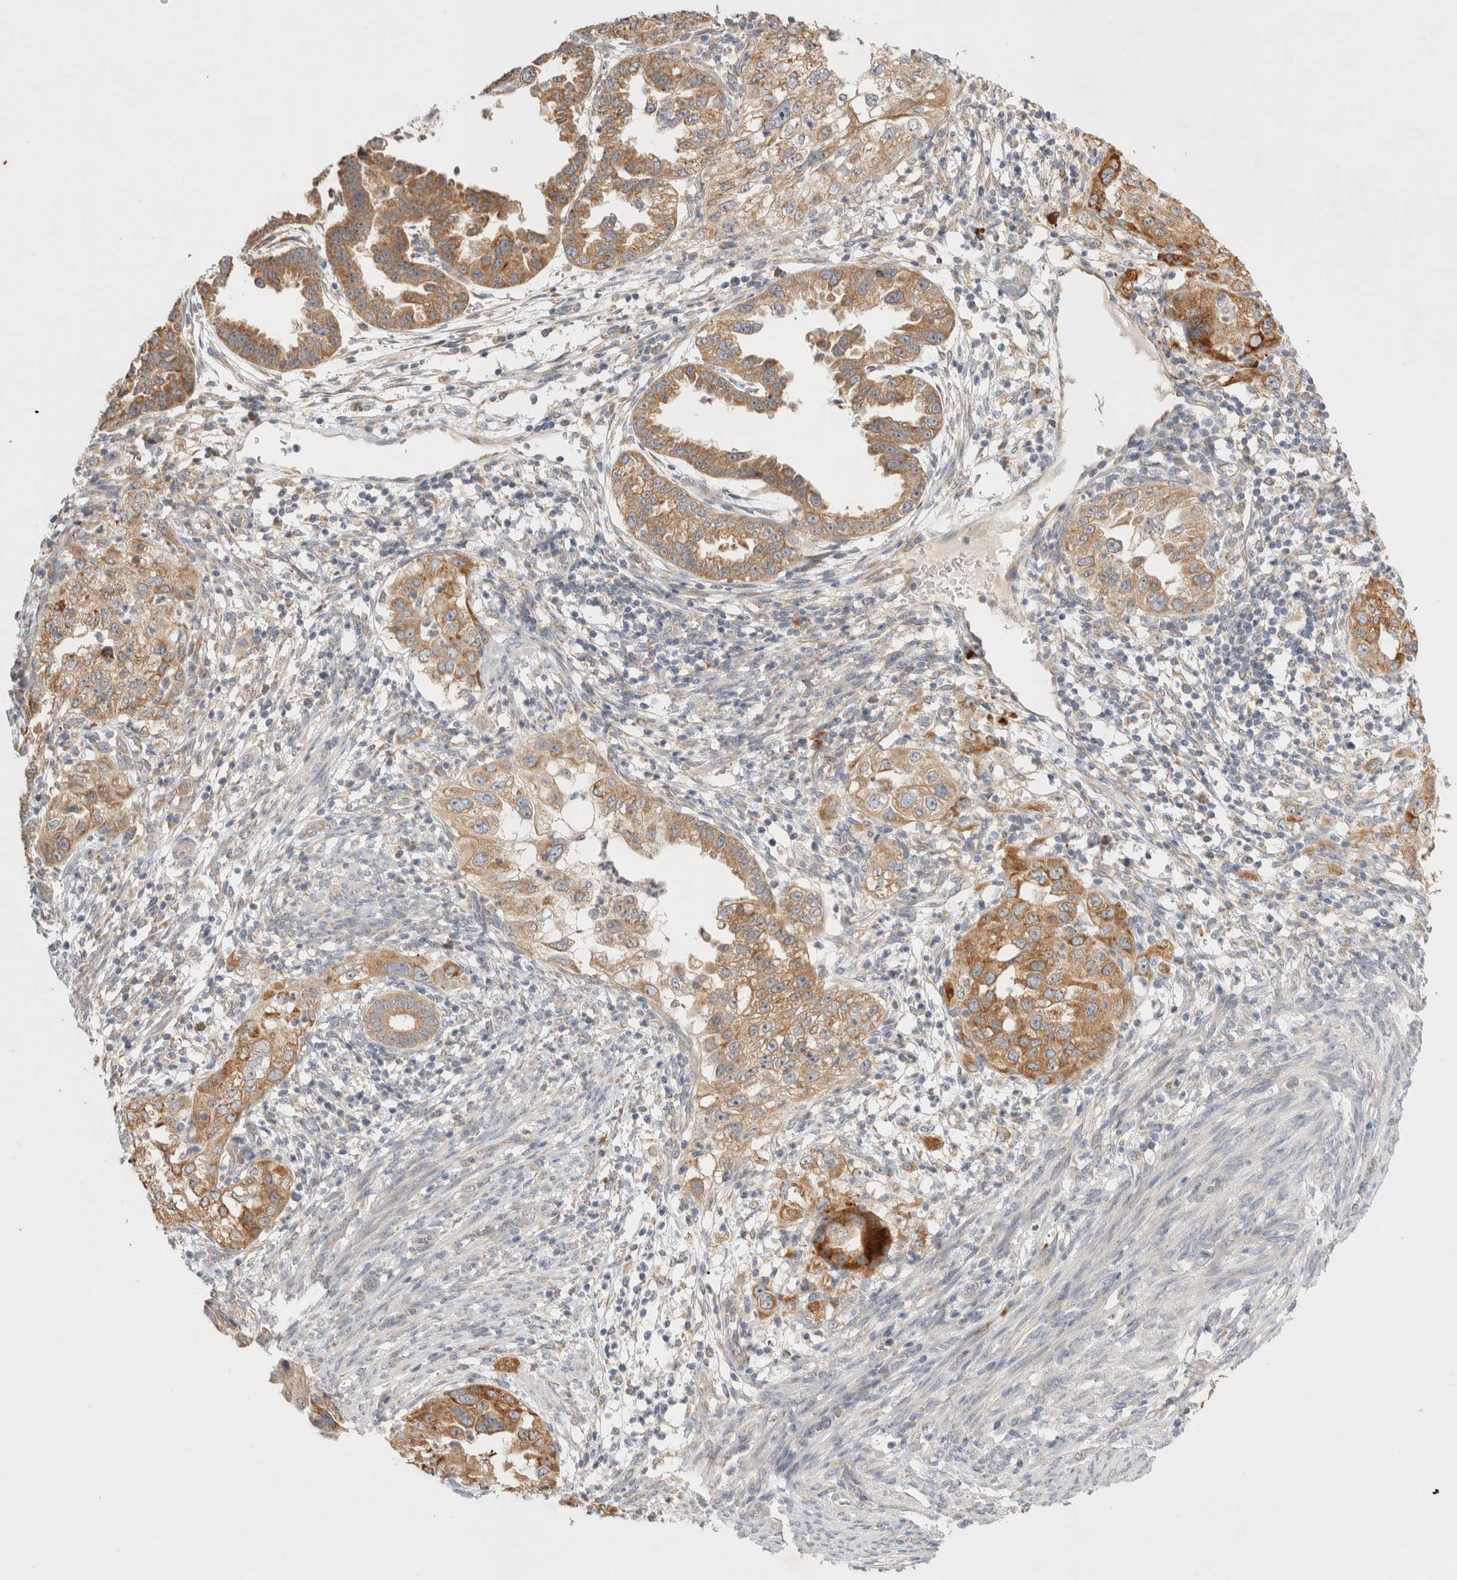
{"staining": {"intensity": "moderate", "quantity": ">75%", "location": "cytoplasmic/membranous"}, "tissue": "endometrial cancer", "cell_type": "Tumor cells", "image_type": "cancer", "snomed": [{"axis": "morphology", "description": "Adenocarcinoma, NOS"}, {"axis": "topography", "description": "Endometrium"}], "caption": "A brown stain shows moderate cytoplasmic/membranous expression of a protein in human adenocarcinoma (endometrial) tumor cells.", "gene": "NEDD4L", "patient": {"sex": "female", "age": 85}}